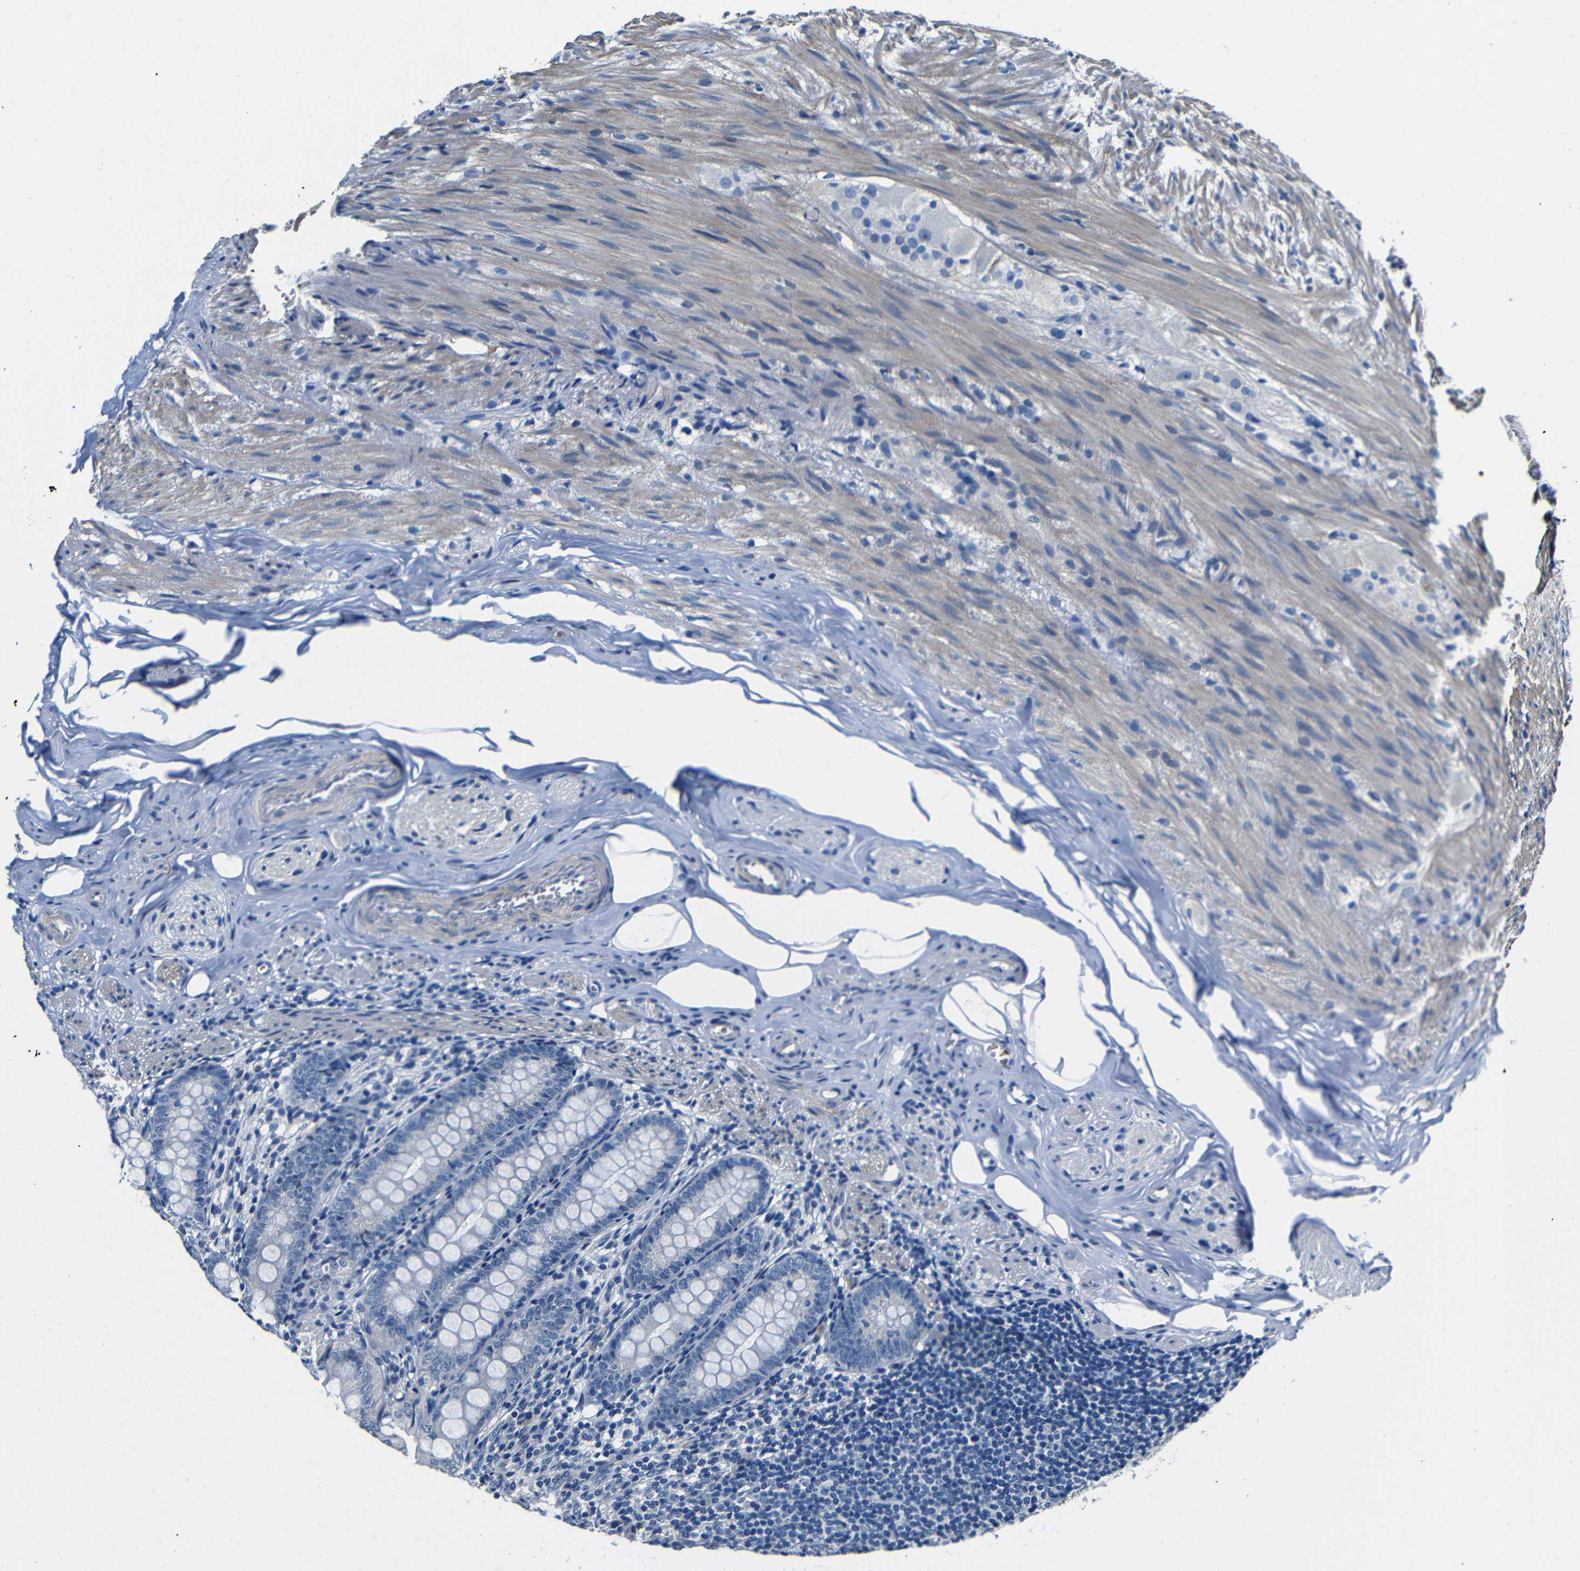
{"staining": {"intensity": "negative", "quantity": "none", "location": "none"}, "tissue": "appendix", "cell_type": "Glandular cells", "image_type": "normal", "snomed": [{"axis": "morphology", "description": "Normal tissue, NOS"}, {"axis": "topography", "description": "Appendix"}], "caption": "Immunohistochemical staining of unremarkable human appendix demonstrates no significant positivity in glandular cells.", "gene": "TNFAIP1", "patient": {"sex": "female", "age": 77}}